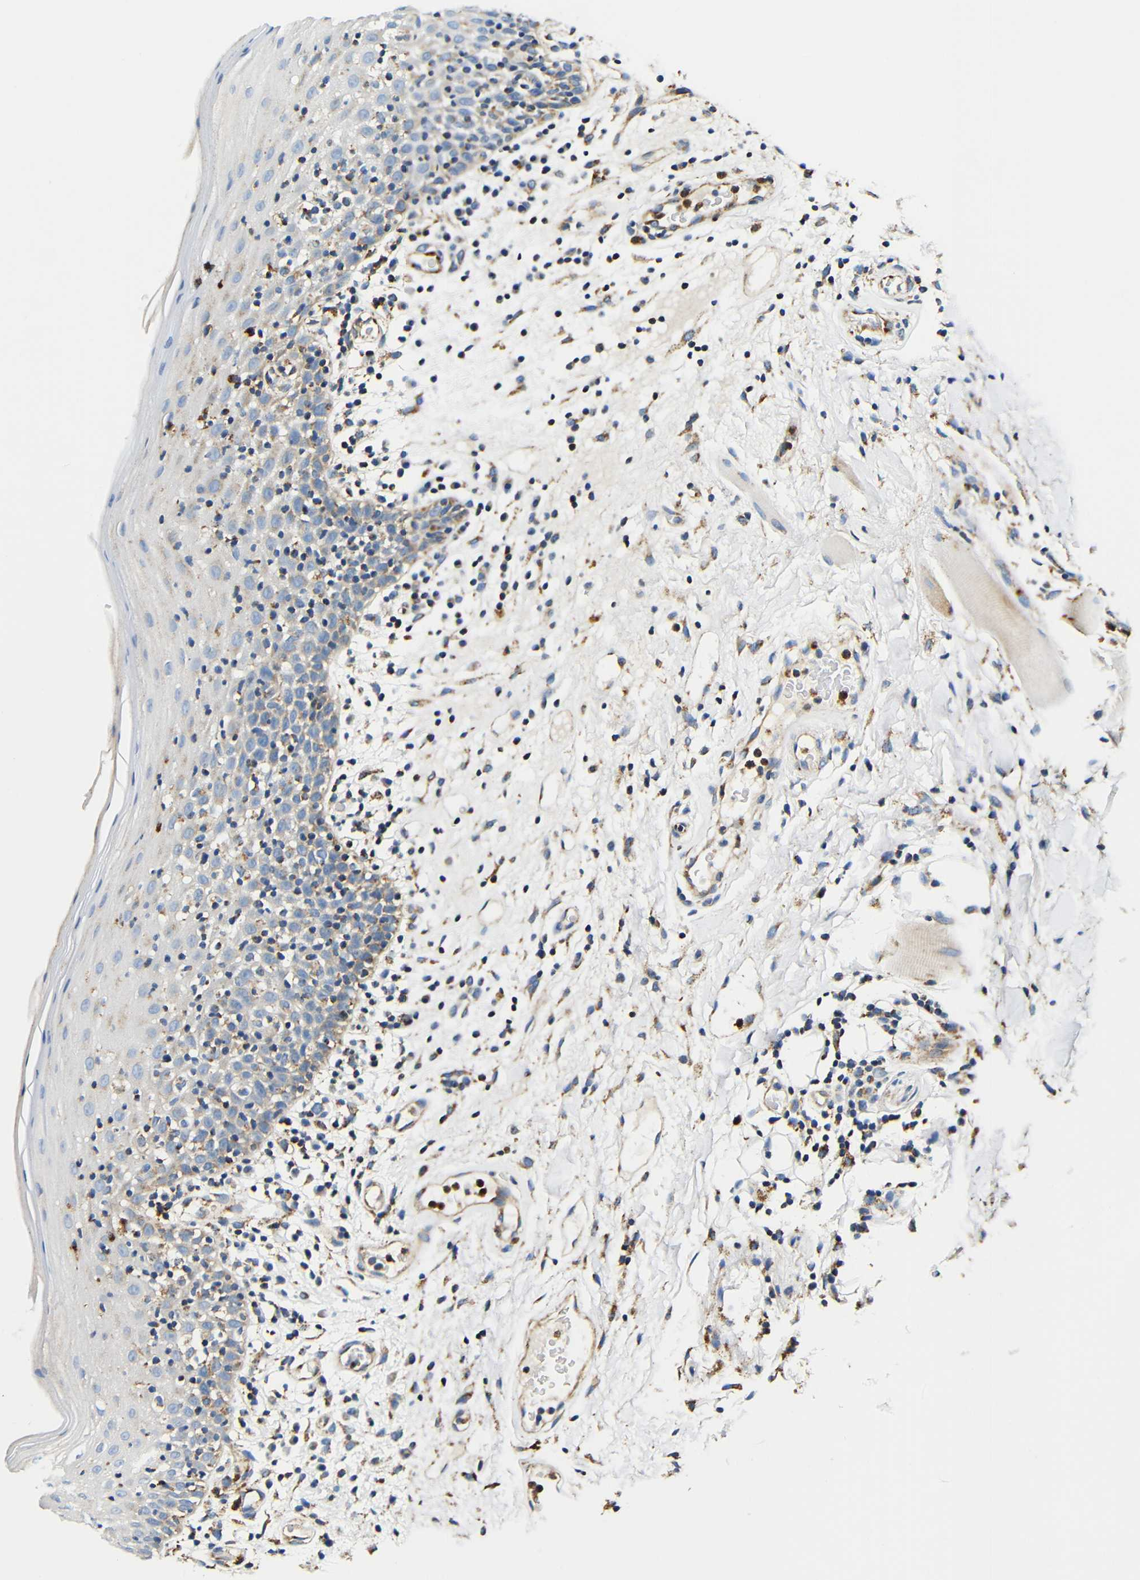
{"staining": {"intensity": "moderate", "quantity": "<25%", "location": "cytoplasmic/membranous"}, "tissue": "oral mucosa", "cell_type": "Squamous epithelial cells", "image_type": "normal", "snomed": [{"axis": "morphology", "description": "Normal tissue, NOS"}, {"axis": "morphology", "description": "Squamous cell carcinoma, NOS"}, {"axis": "topography", "description": "Skeletal muscle"}, {"axis": "topography", "description": "Oral tissue"}], "caption": "This is an image of IHC staining of normal oral mucosa, which shows moderate positivity in the cytoplasmic/membranous of squamous epithelial cells.", "gene": "GALNT18", "patient": {"sex": "male", "age": 71}}